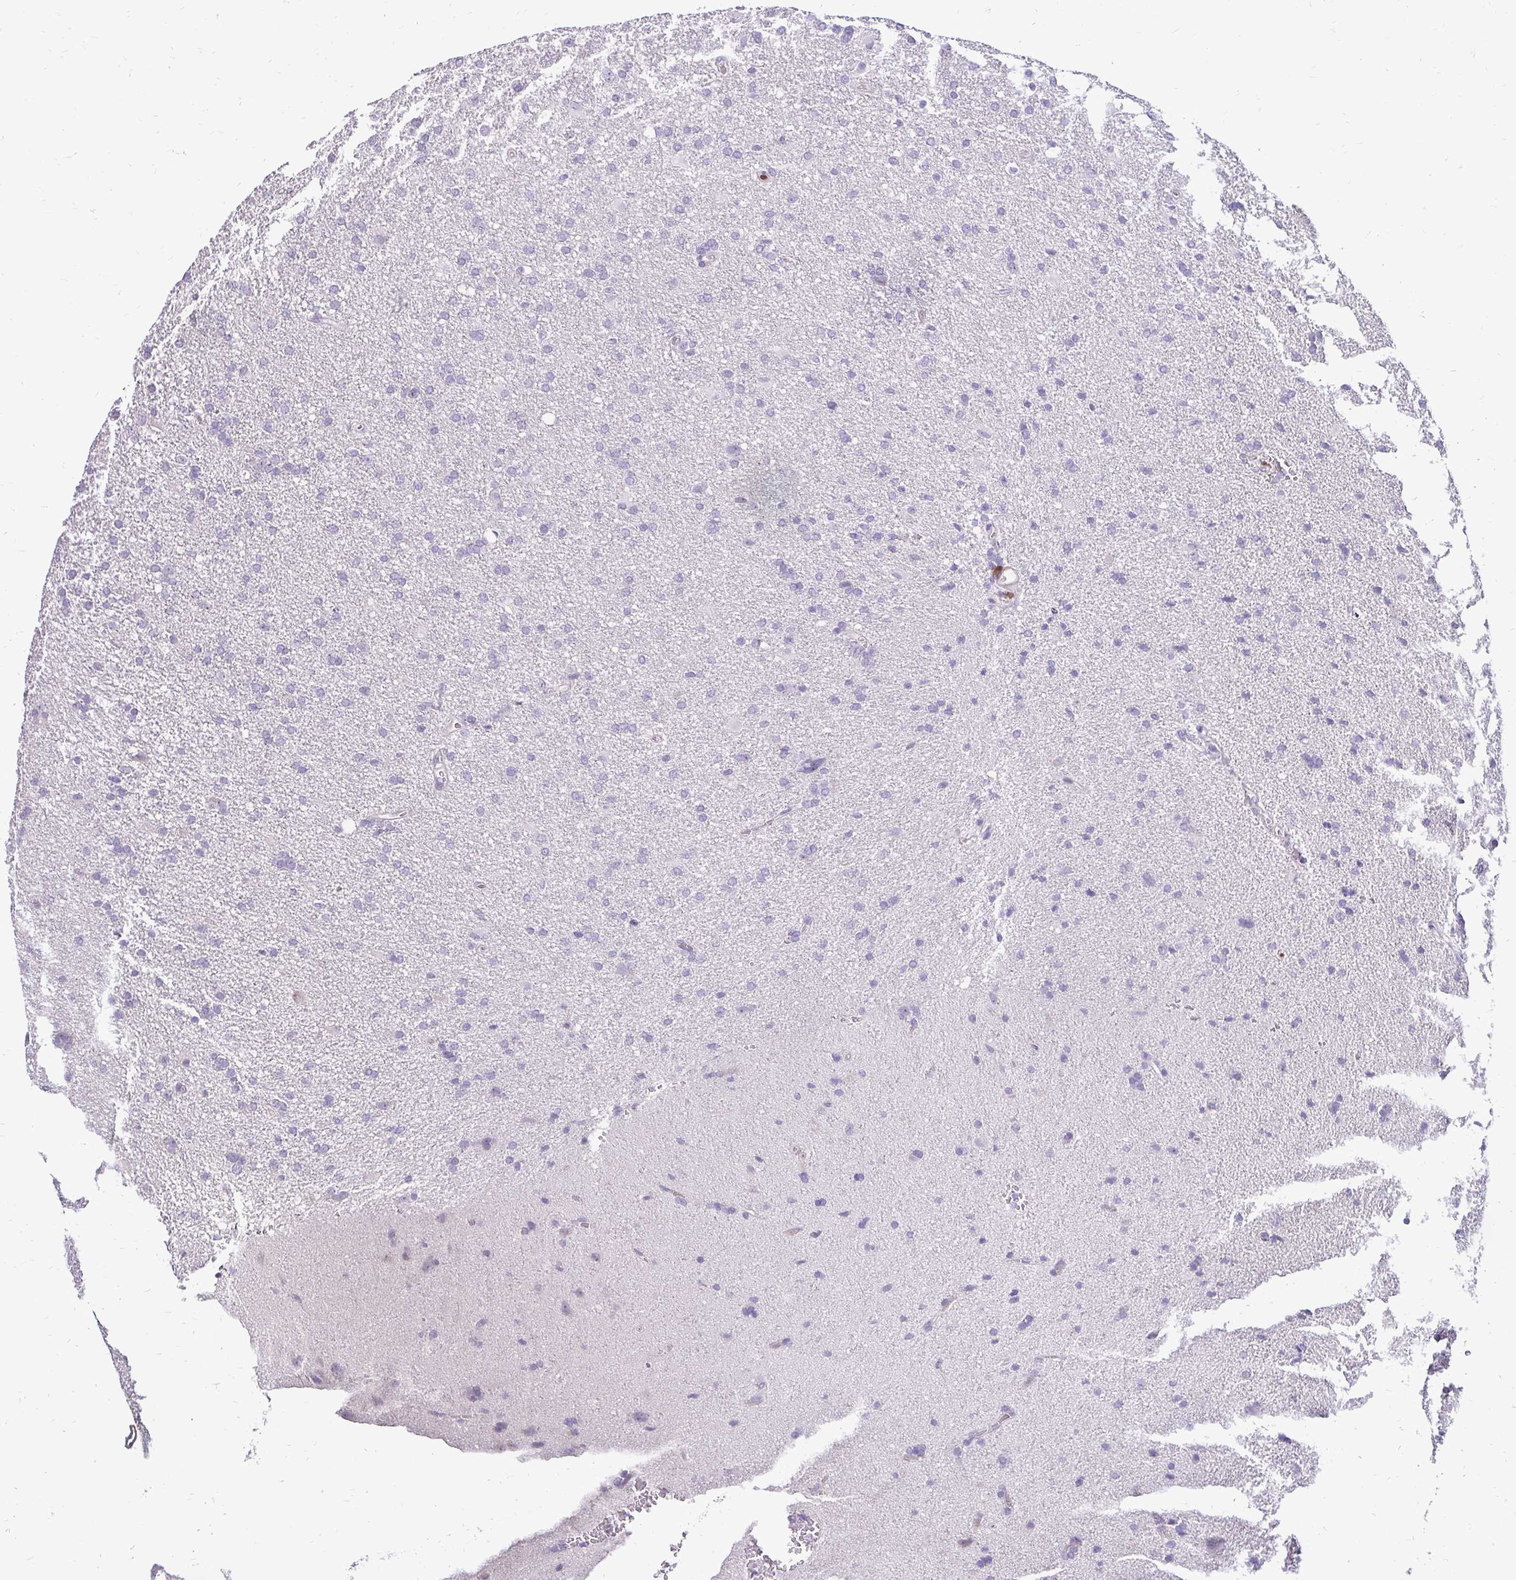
{"staining": {"intensity": "negative", "quantity": "none", "location": "none"}, "tissue": "glioma", "cell_type": "Tumor cells", "image_type": "cancer", "snomed": [{"axis": "morphology", "description": "Glioma, malignant, Low grade"}, {"axis": "topography", "description": "Brain"}], "caption": "Protein analysis of malignant low-grade glioma exhibits no significant positivity in tumor cells.", "gene": "ZFP1", "patient": {"sex": "male", "age": 66}}